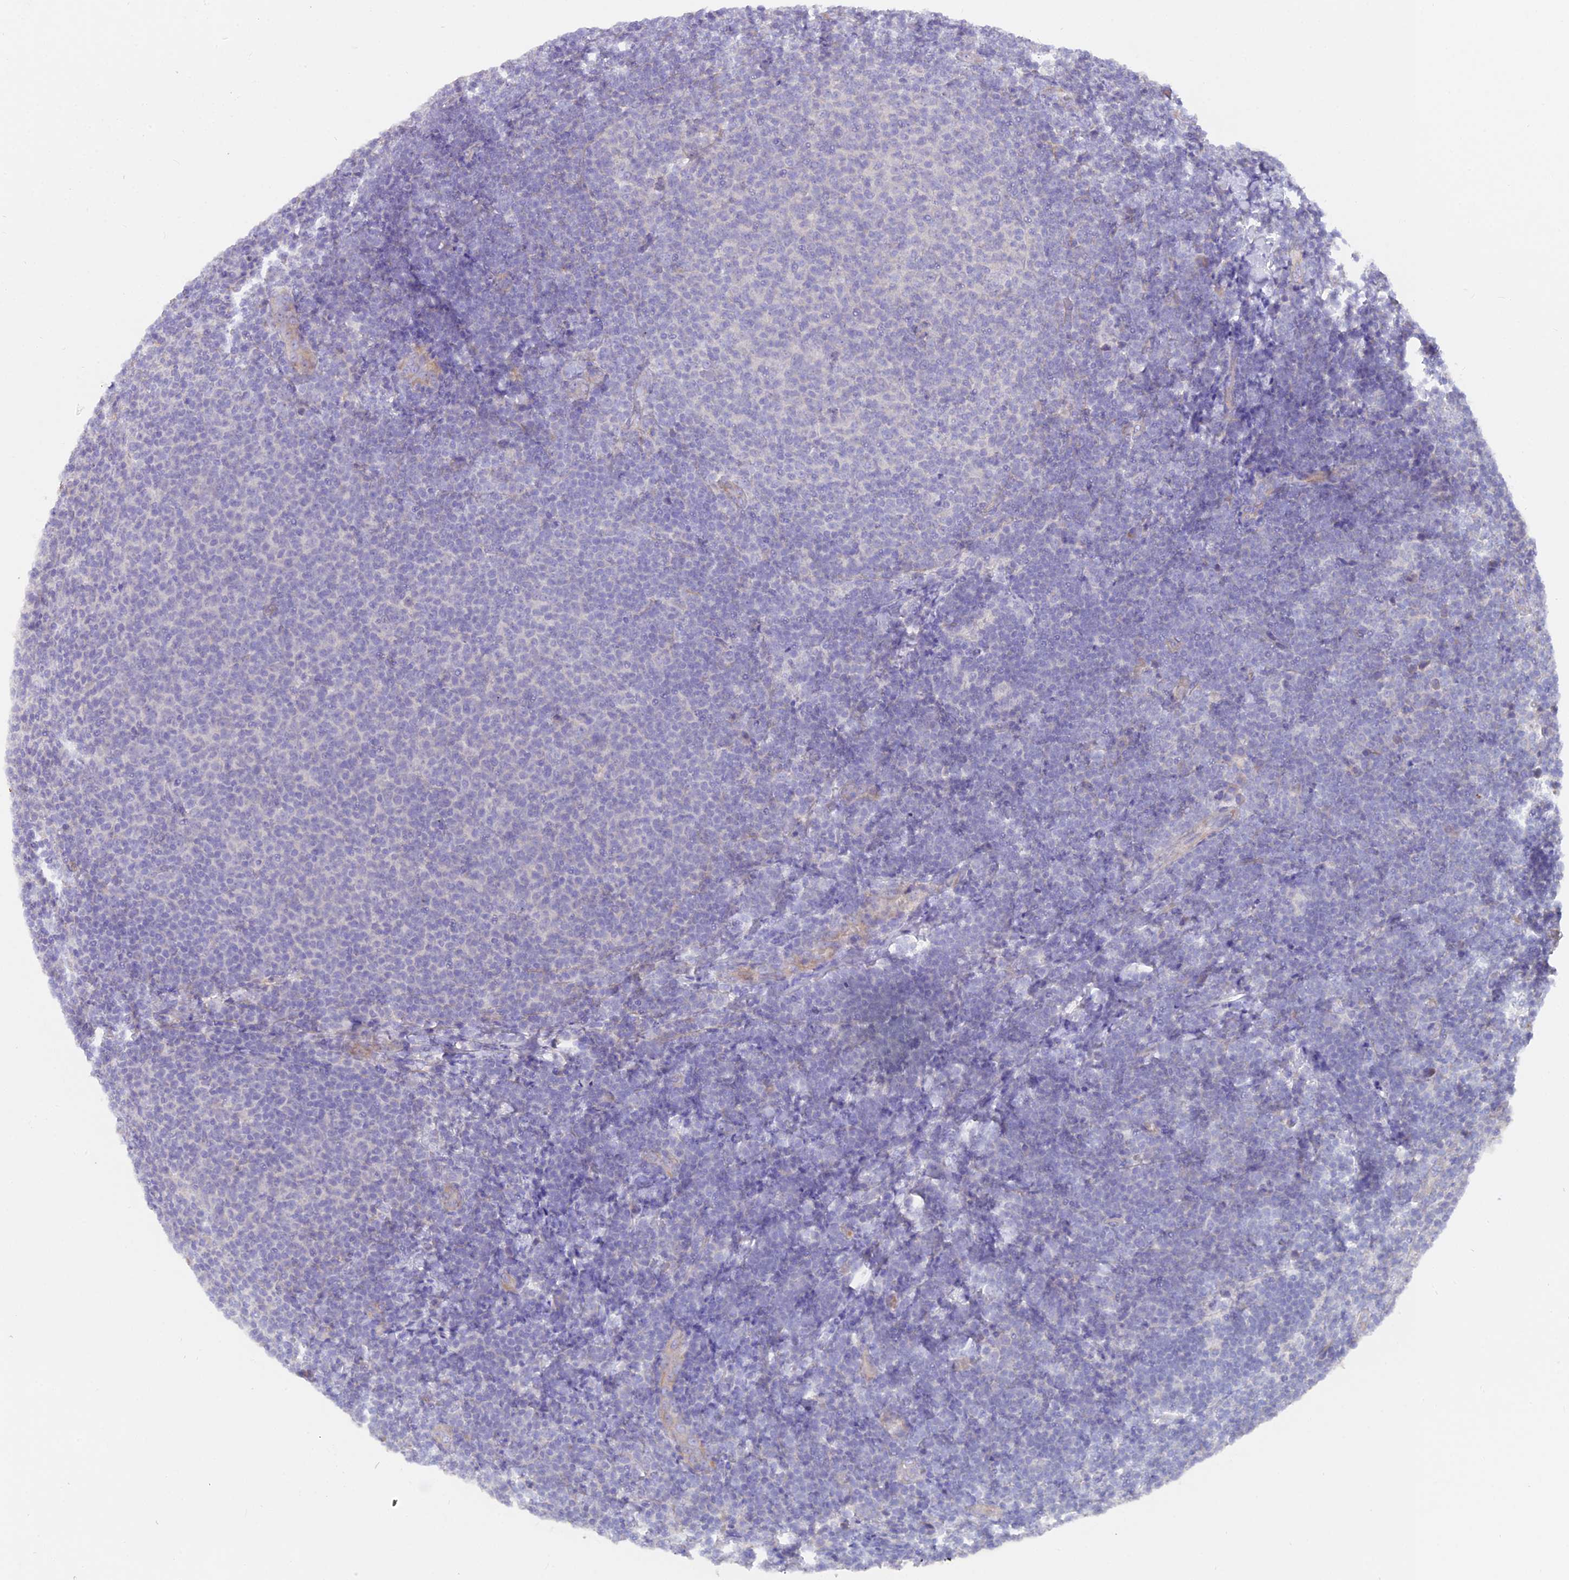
{"staining": {"intensity": "negative", "quantity": "none", "location": "none"}, "tissue": "lymphoma", "cell_type": "Tumor cells", "image_type": "cancer", "snomed": [{"axis": "morphology", "description": "Malignant lymphoma, non-Hodgkin's type, Low grade"}, {"axis": "topography", "description": "Lymph node"}], "caption": "Tumor cells are negative for protein expression in human low-grade malignant lymphoma, non-Hodgkin's type.", "gene": "FAM168B", "patient": {"sex": "male", "age": 66}}